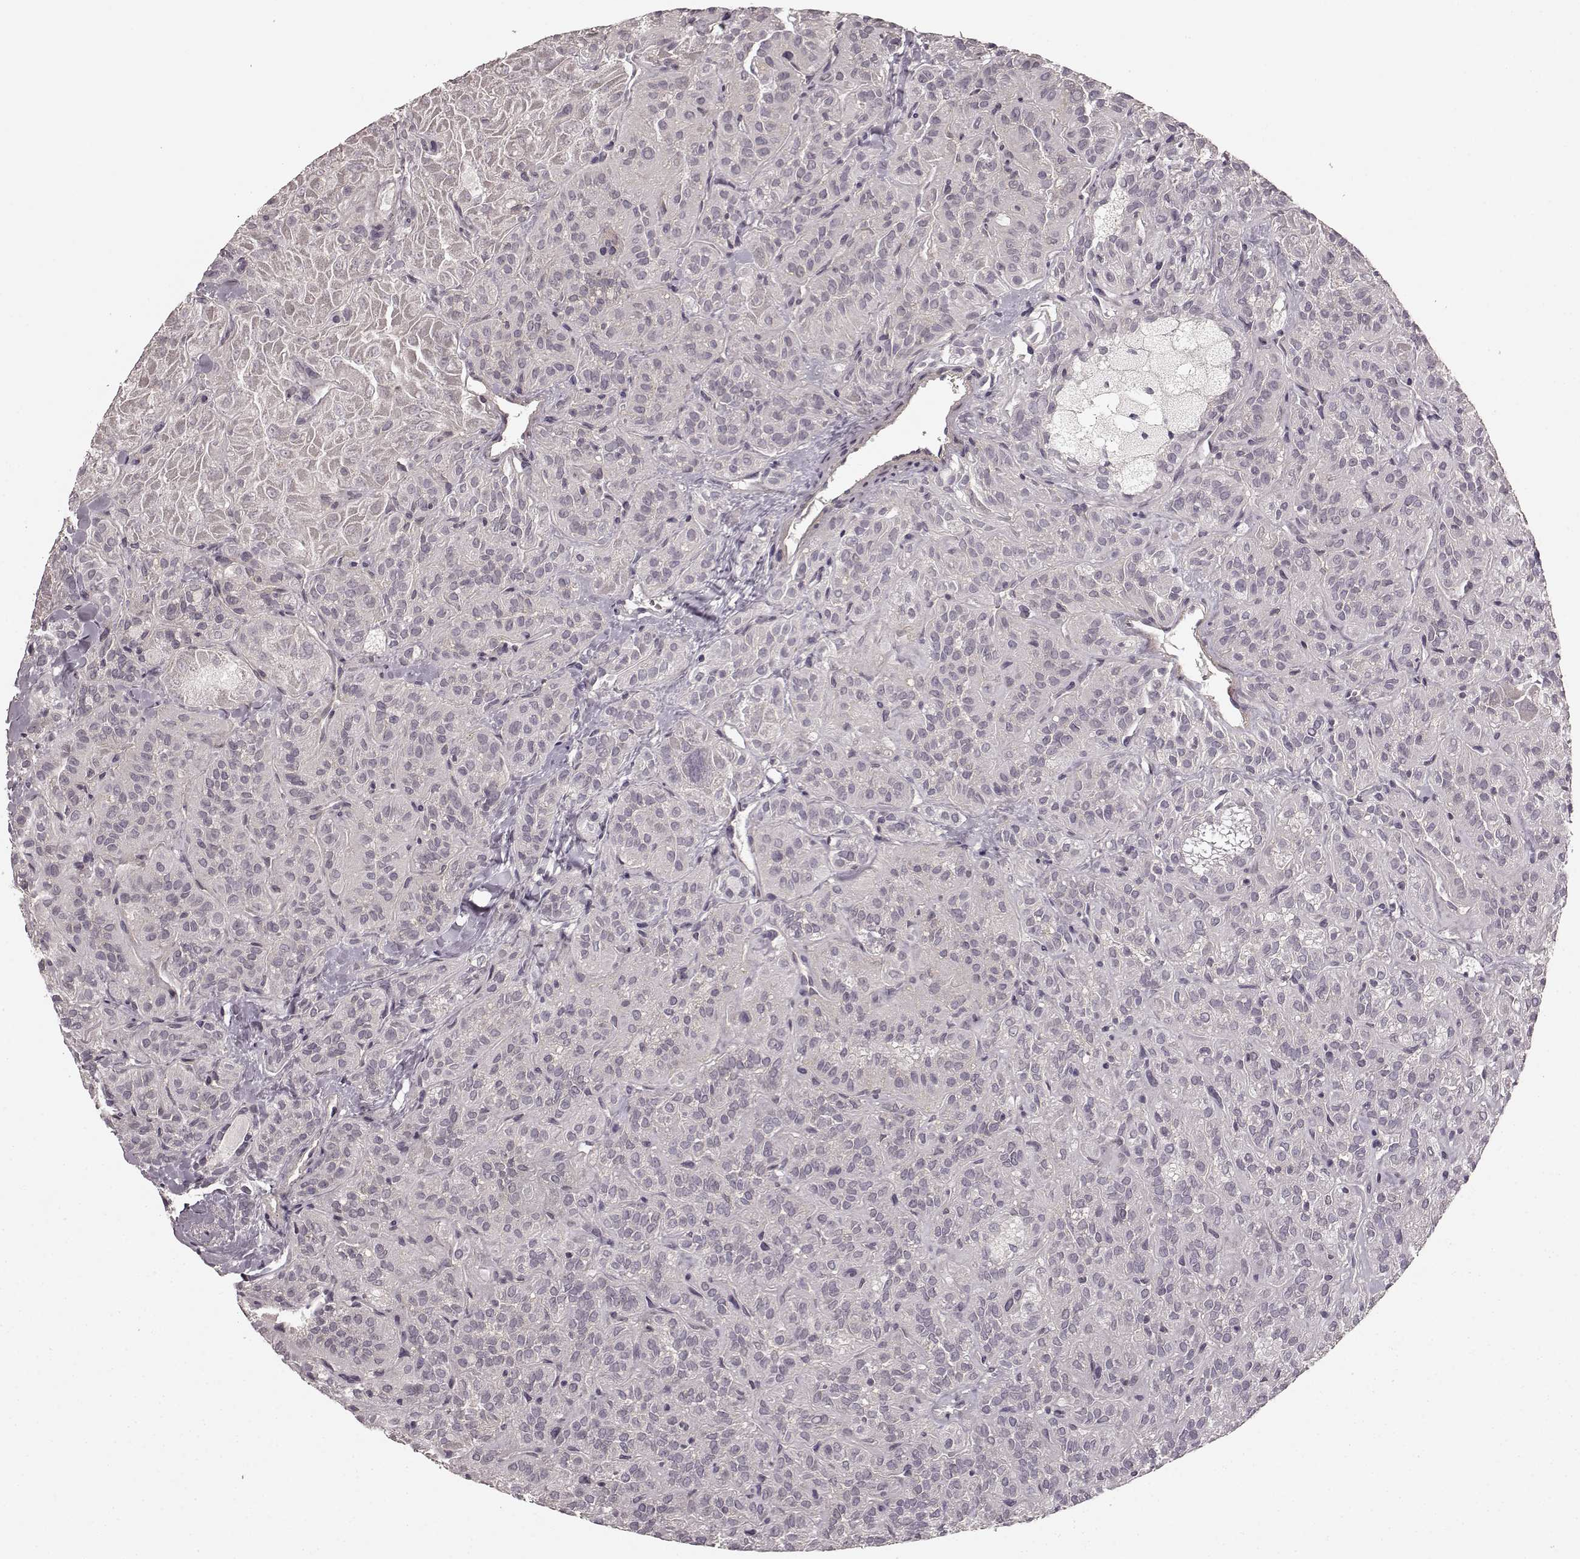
{"staining": {"intensity": "negative", "quantity": "none", "location": "none"}, "tissue": "thyroid cancer", "cell_type": "Tumor cells", "image_type": "cancer", "snomed": [{"axis": "morphology", "description": "Papillary adenocarcinoma, NOS"}, {"axis": "topography", "description": "Thyroid gland"}], "caption": "There is no significant expression in tumor cells of papillary adenocarcinoma (thyroid).", "gene": "PRKCE", "patient": {"sex": "female", "age": 45}}